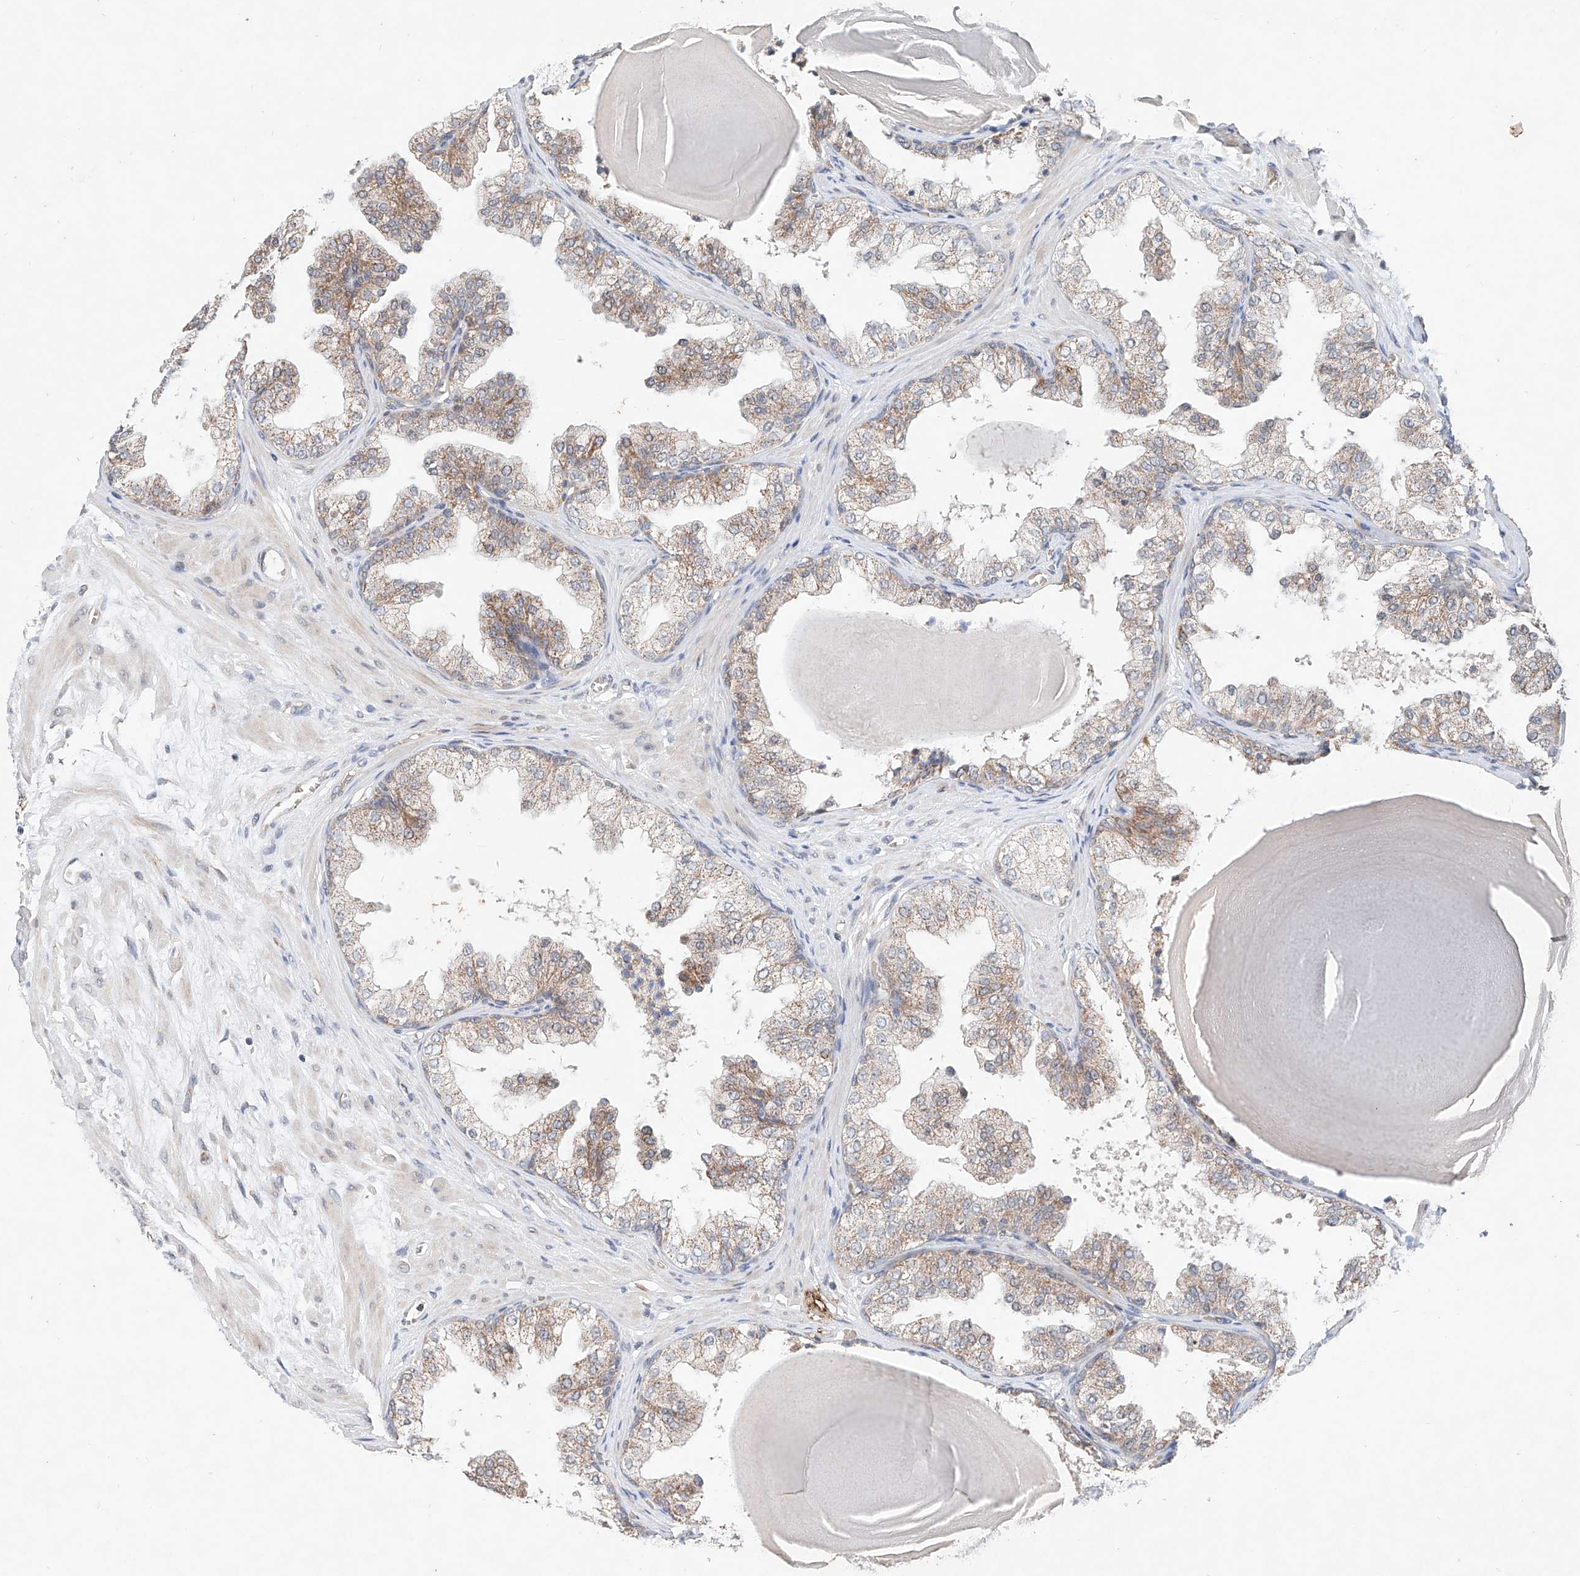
{"staining": {"intensity": "moderate", "quantity": "25%-75%", "location": "cytoplasmic/membranous"}, "tissue": "prostate", "cell_type": "Glandular cells", "image_type": "normal", "snomed": [{"axis": "morphology", "description": "Normal tissue, NOS"}, {"axis": "topography", "description": "Prostate"}], "caption": "High-magnification brightfield microscopy of benign prostate stained with DAB (3,3'-diaminobenzidine) (brown) and counterstained with hematoxylin (blue). glandular cells exhibit moderate cytoplasmic/membranous staining is identified in about25%-75% of cells. (Stains: DAB (3,3'-diaminobenzidine) in brown, nuclei in blue, Microscopy: brightfield microscopy at high magnification).", "gene": "FASTK", "patient": {"sex": "male", "age": 48}}